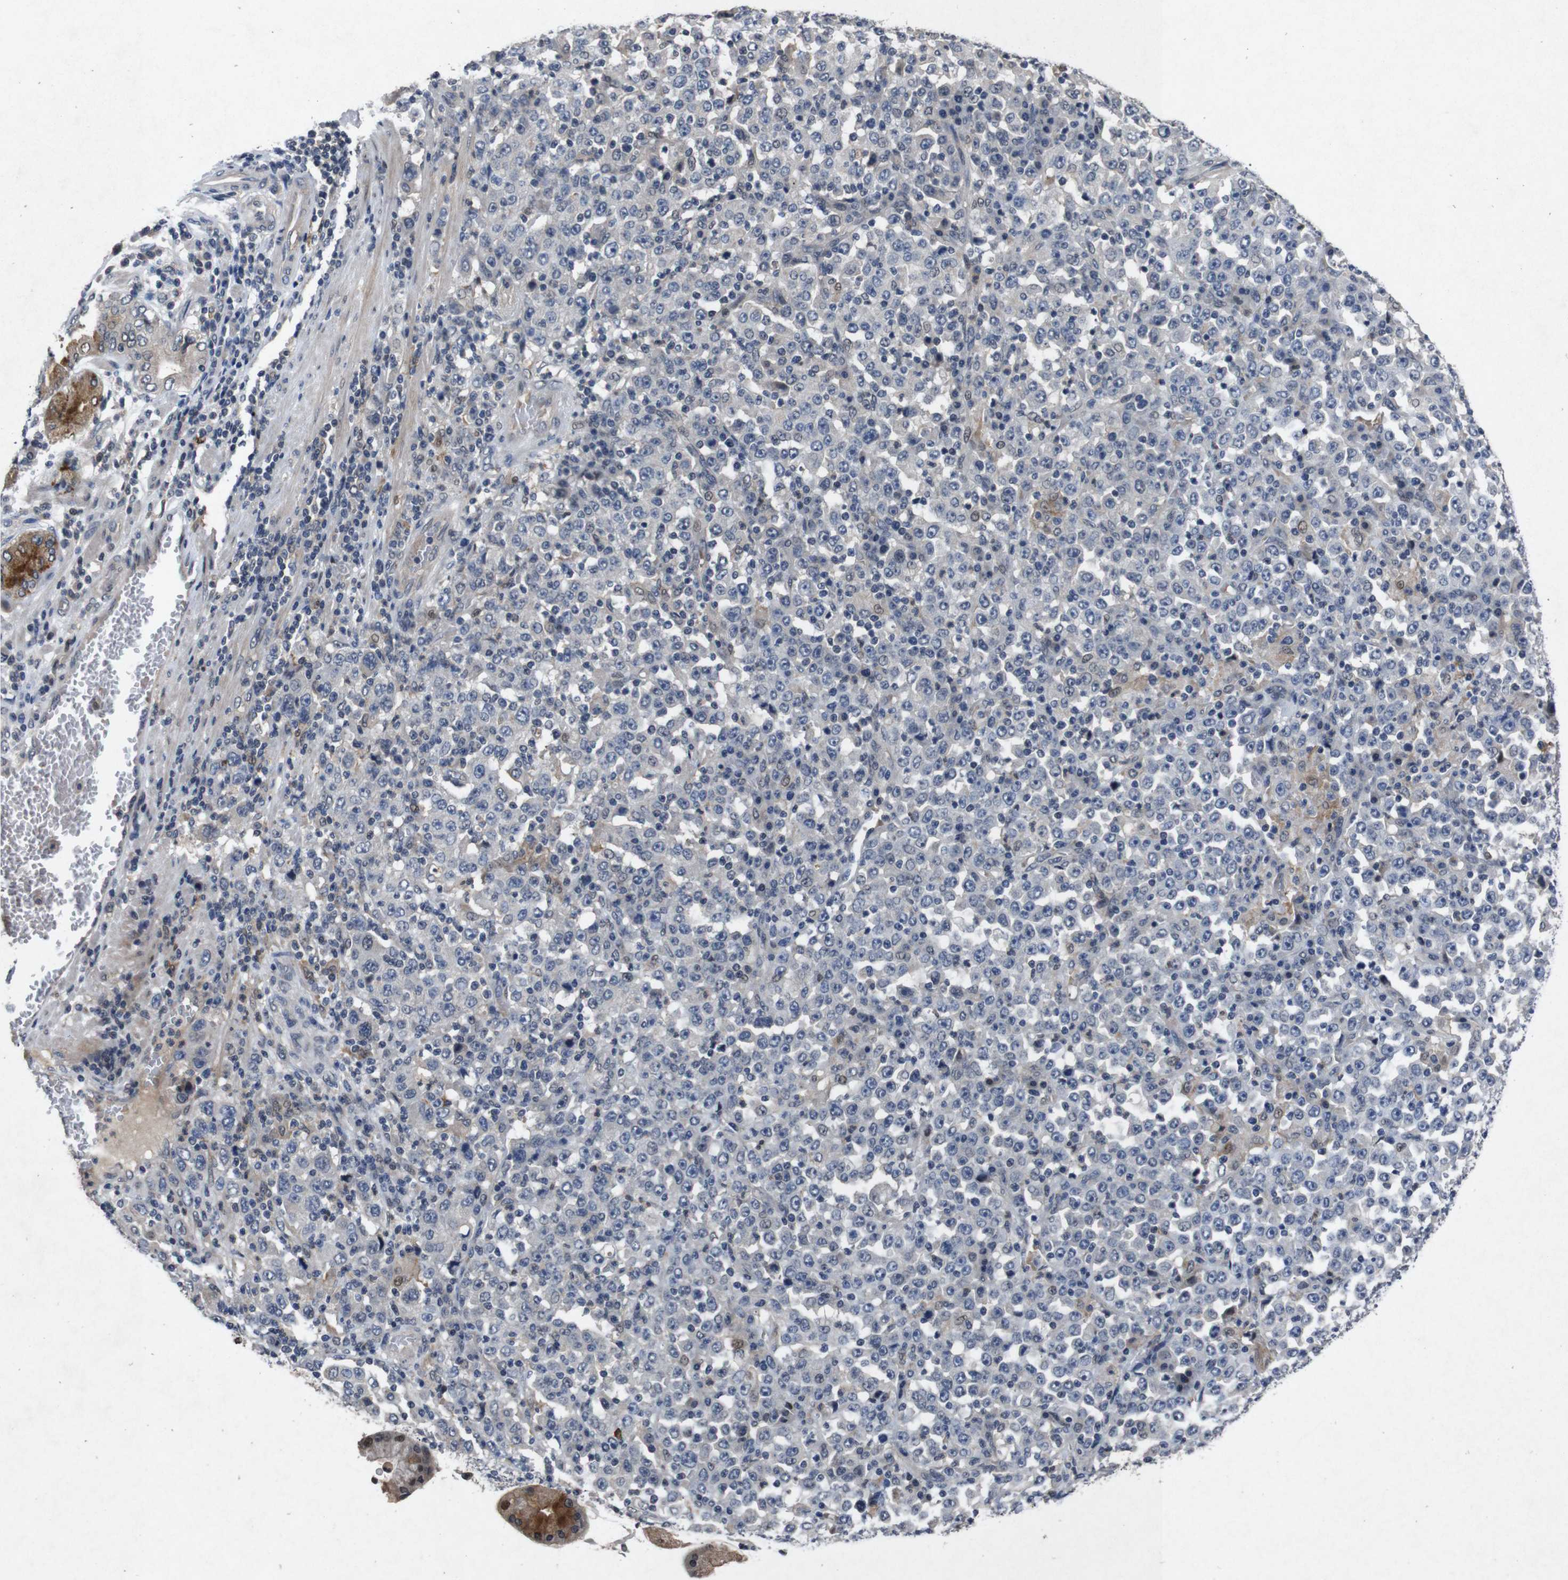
{"staining": {"intensity": "weak", "quantity": "<25%", "location": "cytoplasmic/membranous,nuclear"}, "tissue": "stomach cancer", "cell_type": "Tumor cells", "image_type": "cancer", "snomed": [{"axis": "morphology", "description": "Normal tissue, NOS"}, {"axis": "morphology", "description": "Adenocarcinoma, NOS"}, {"axis": "topography", "description": "Stomach, upper"}, {"axis": "topography", "description": "Stomach"}], "caption": "IHC photomicrograph of neoplastic tissue: stomach cancer stained with DAB demonstrates no significant protein expression in tumor cells. Nuclei are stained in blue.", "gene": "AKT3", "patient": {"sex": "male", "age": 59}}